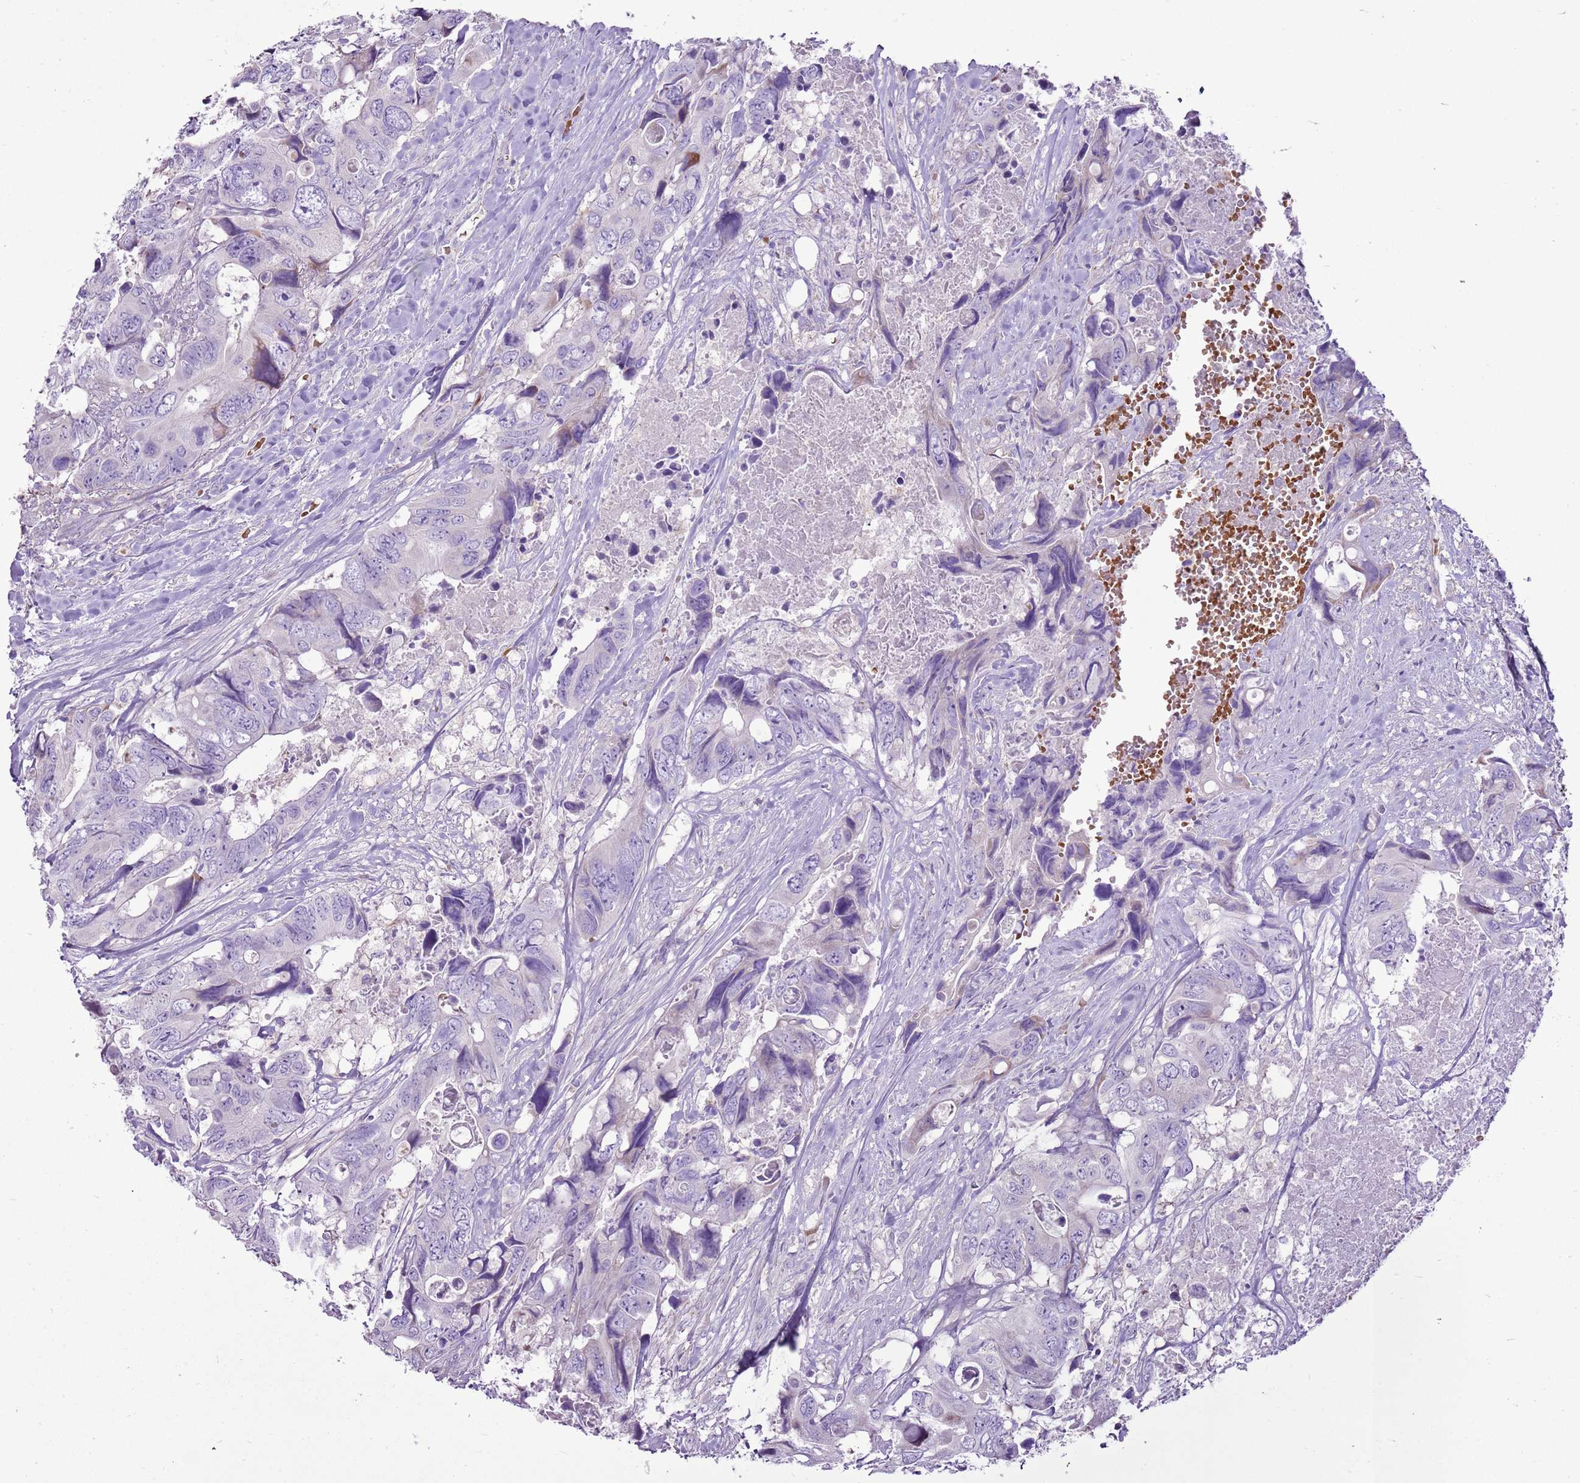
{"staining": {"intensity": "negative", "quantity": "none", "location": "none"}, "tissue": "colorectal cancer", "cell_type": "Tumor cells", "image_type": "cancer", "snomed": [{"axis": "morphology", "description": "Adenocarcinoma, NOS"}, {"axis": "topography", "description": "Rectum"}], "caption": "Image shows no protein expression in tumor cells of colorectal cancer (adenocarcinoma) tissue. (DAB immunohistochemistry (IHC), high magnification).", "gene": "CHAC2", "patient": {"sex": "male", "age": 57}}